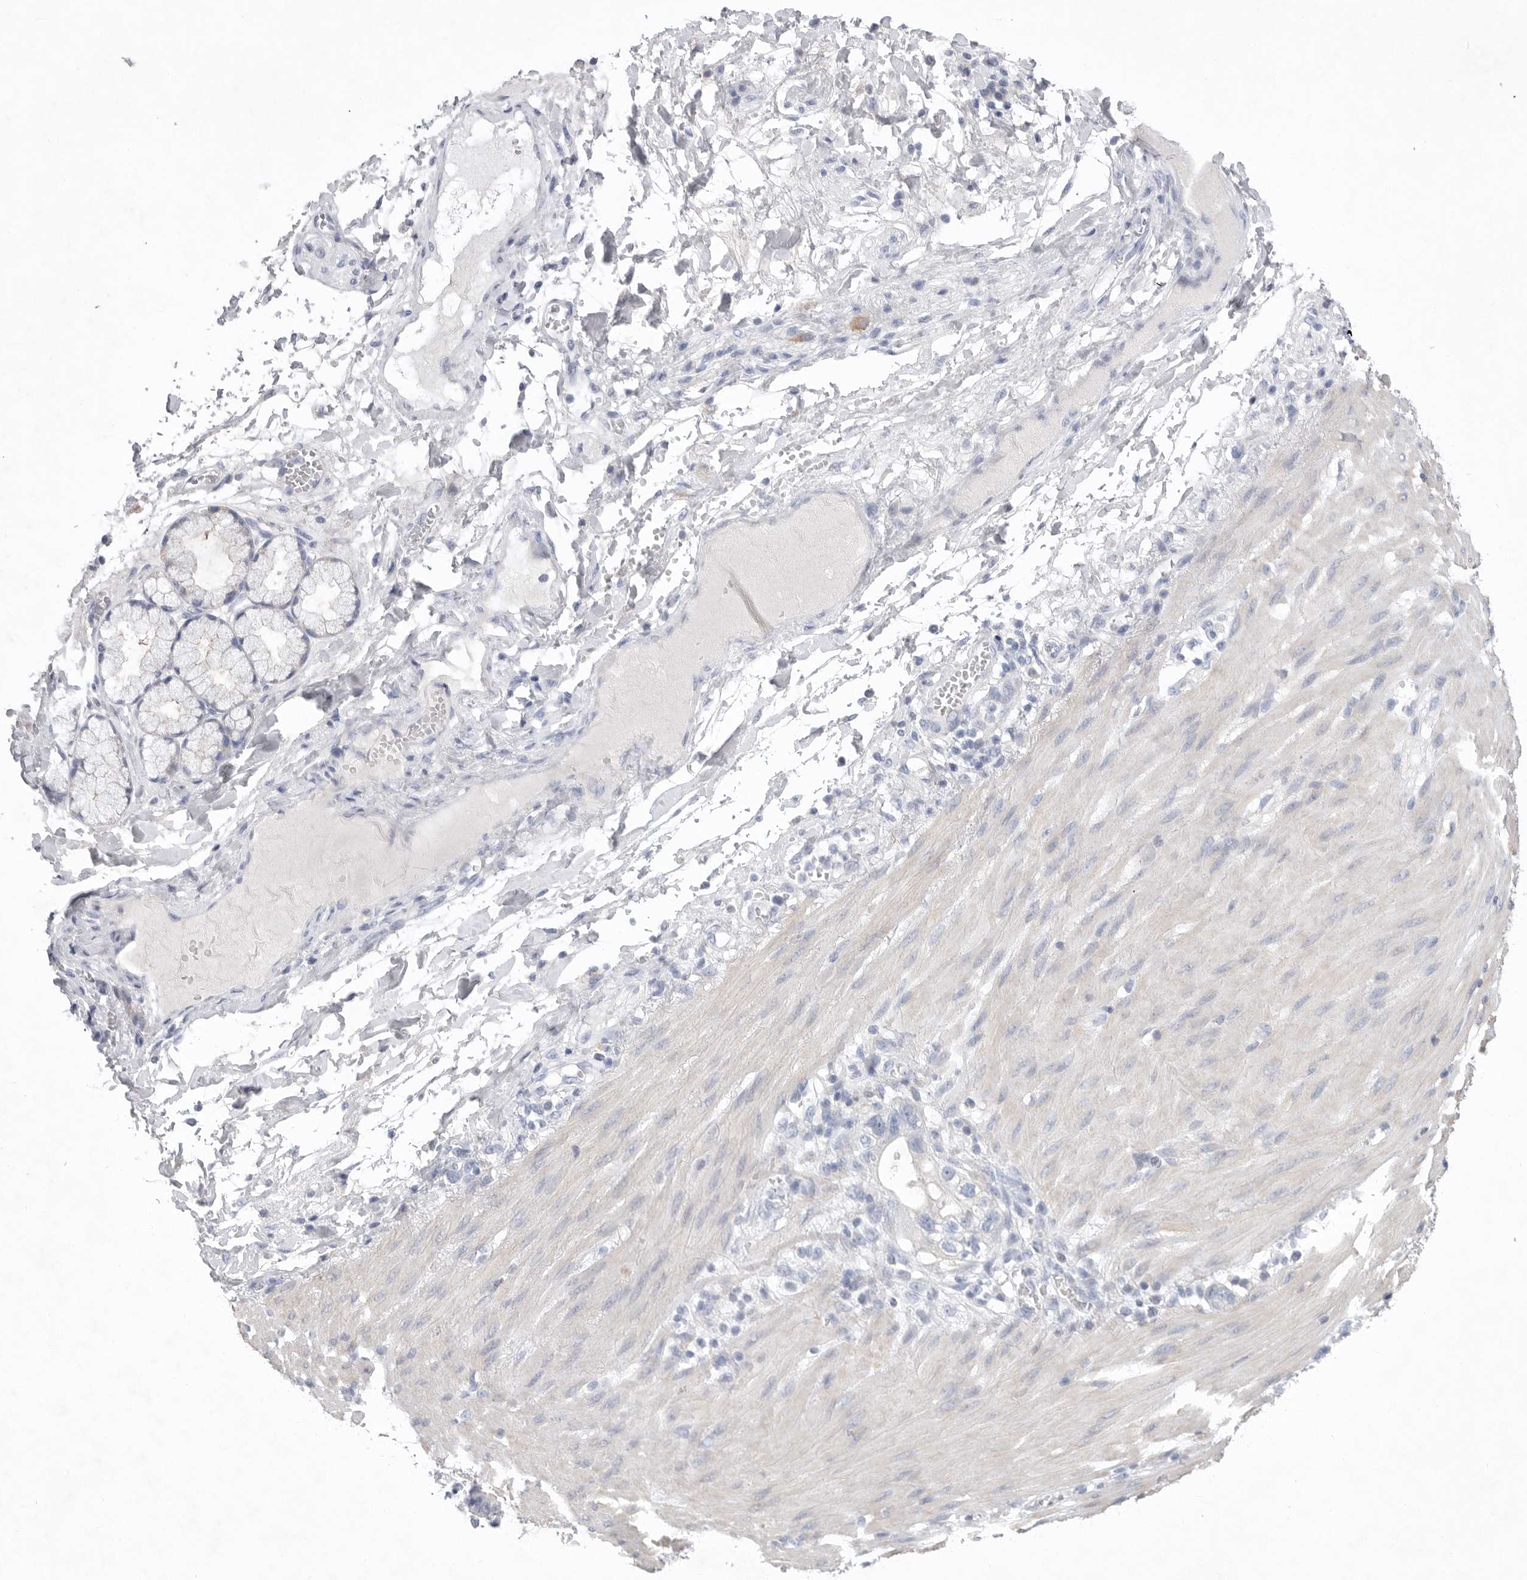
{"staining": {"intensity": "negative", "quantity": "none", "location": "none"}, "tissue": "stomach cancer", "cell_type": "Tumor cells", "image_type": "cancer", "snomed": [{"axis": "morphology", "description": "Adenocarcinoma, NOS"}, {"axis": "topography", "description": "Stomach"}, {"axis": "topography", "description": "Stomach, lower"}], "caption": "Adenocarcinoma (stomach) stained for a protein using immunohistochemistry (IHC) reveals no staining tumor cells.", "gene": "CAMK2B", "patient": {"sex": "female", "age": 48}}